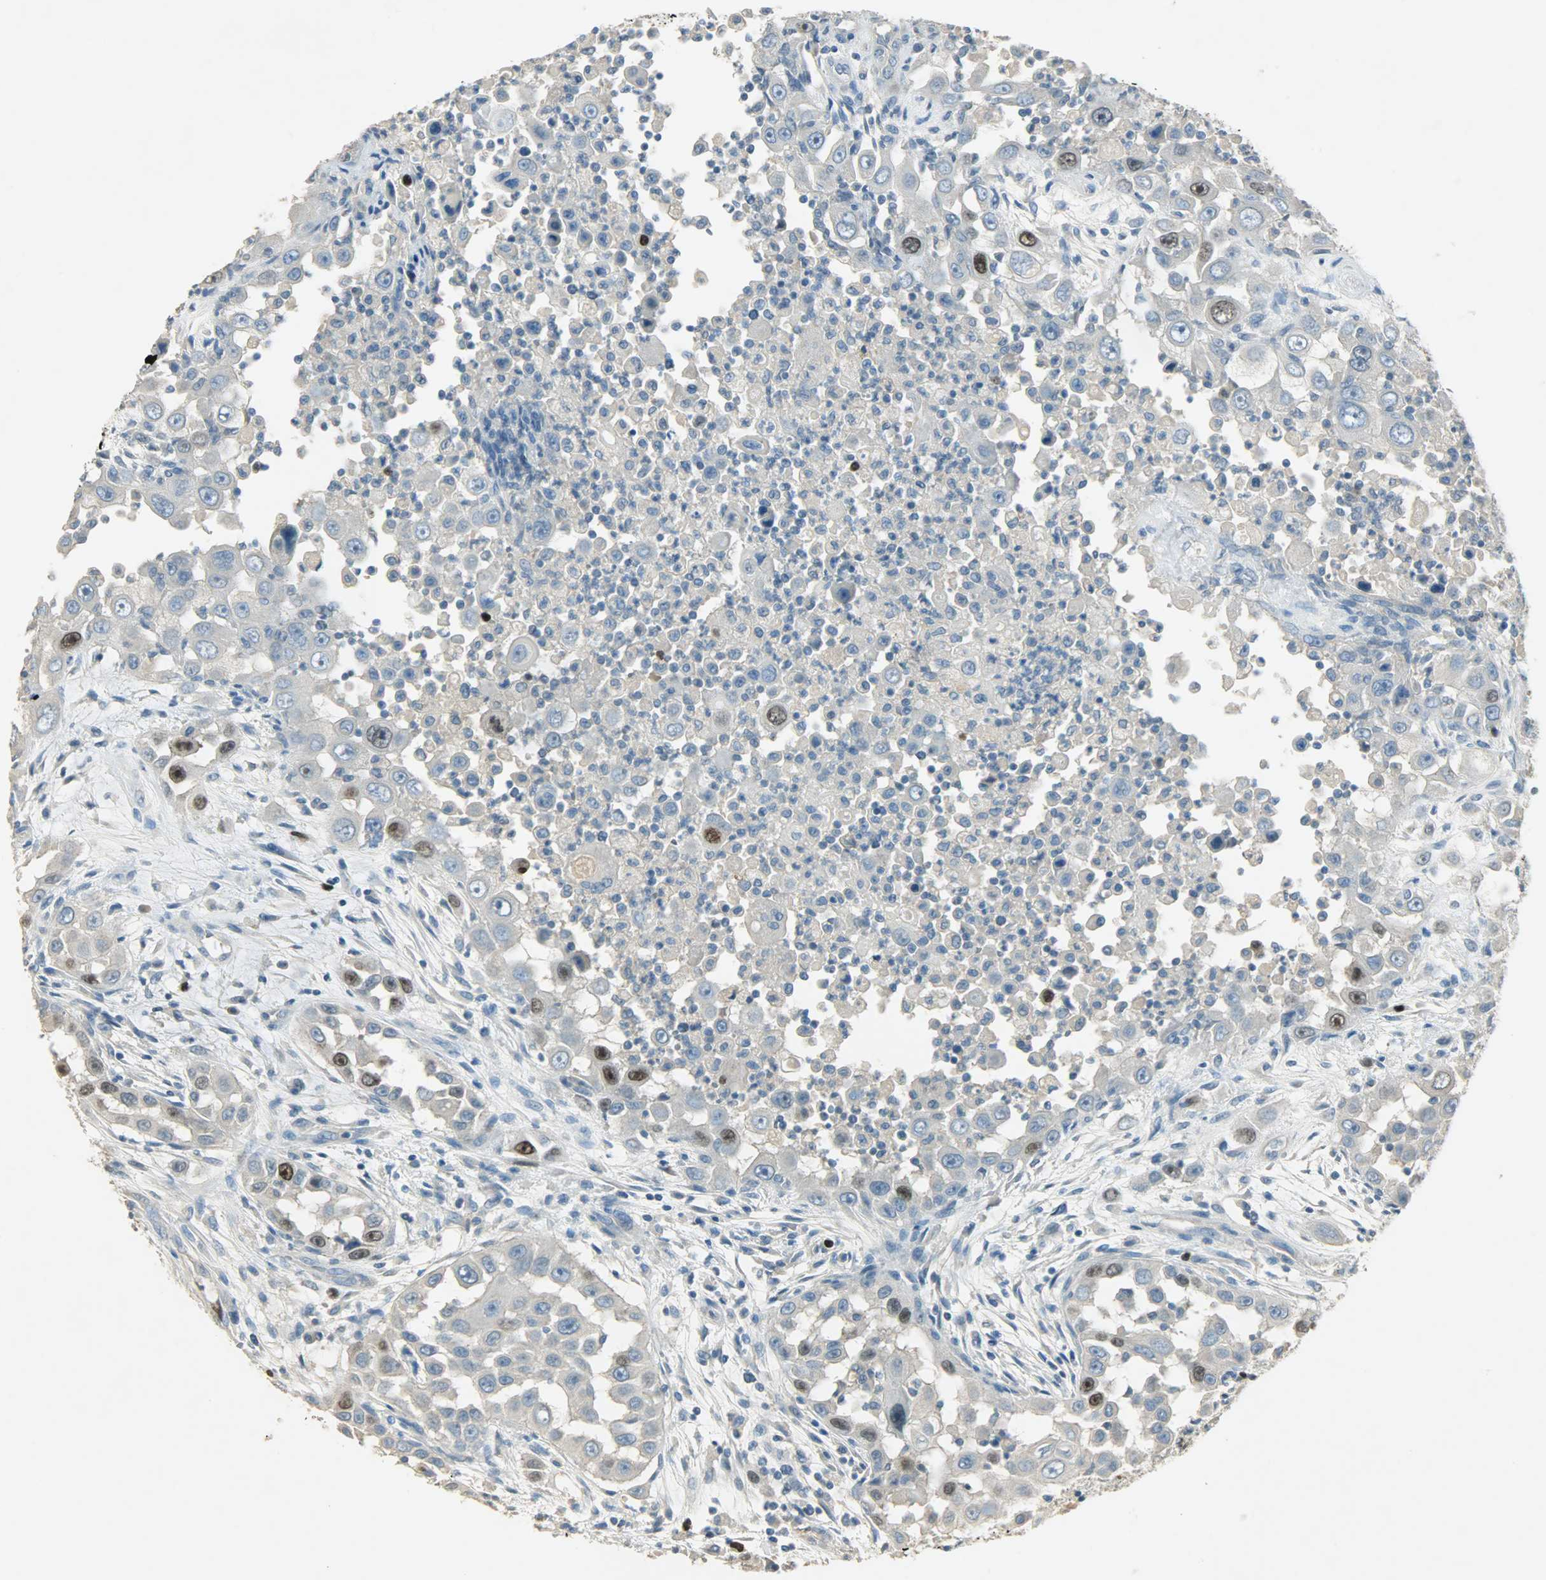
{"staining": {"intensity": "strong", "quantity": "<25%", "location": "nuclear"}, "tissue": "head and neck cancer", "cell_type": "Tumor cells", "image_type": "cancer", "snomed": [{"axis": "morphology", "description": "Carcinoma, NOS"}, {"axis": "topography", "description": "Head-Neck"}], "caption": "Immunohistochemistry of head and neck carcinoma shows medium levels of strong nuclear expression in about <25% of tumor cells.", "gene": "TPX2", "patient": {"sex": "male", "age": 87}}